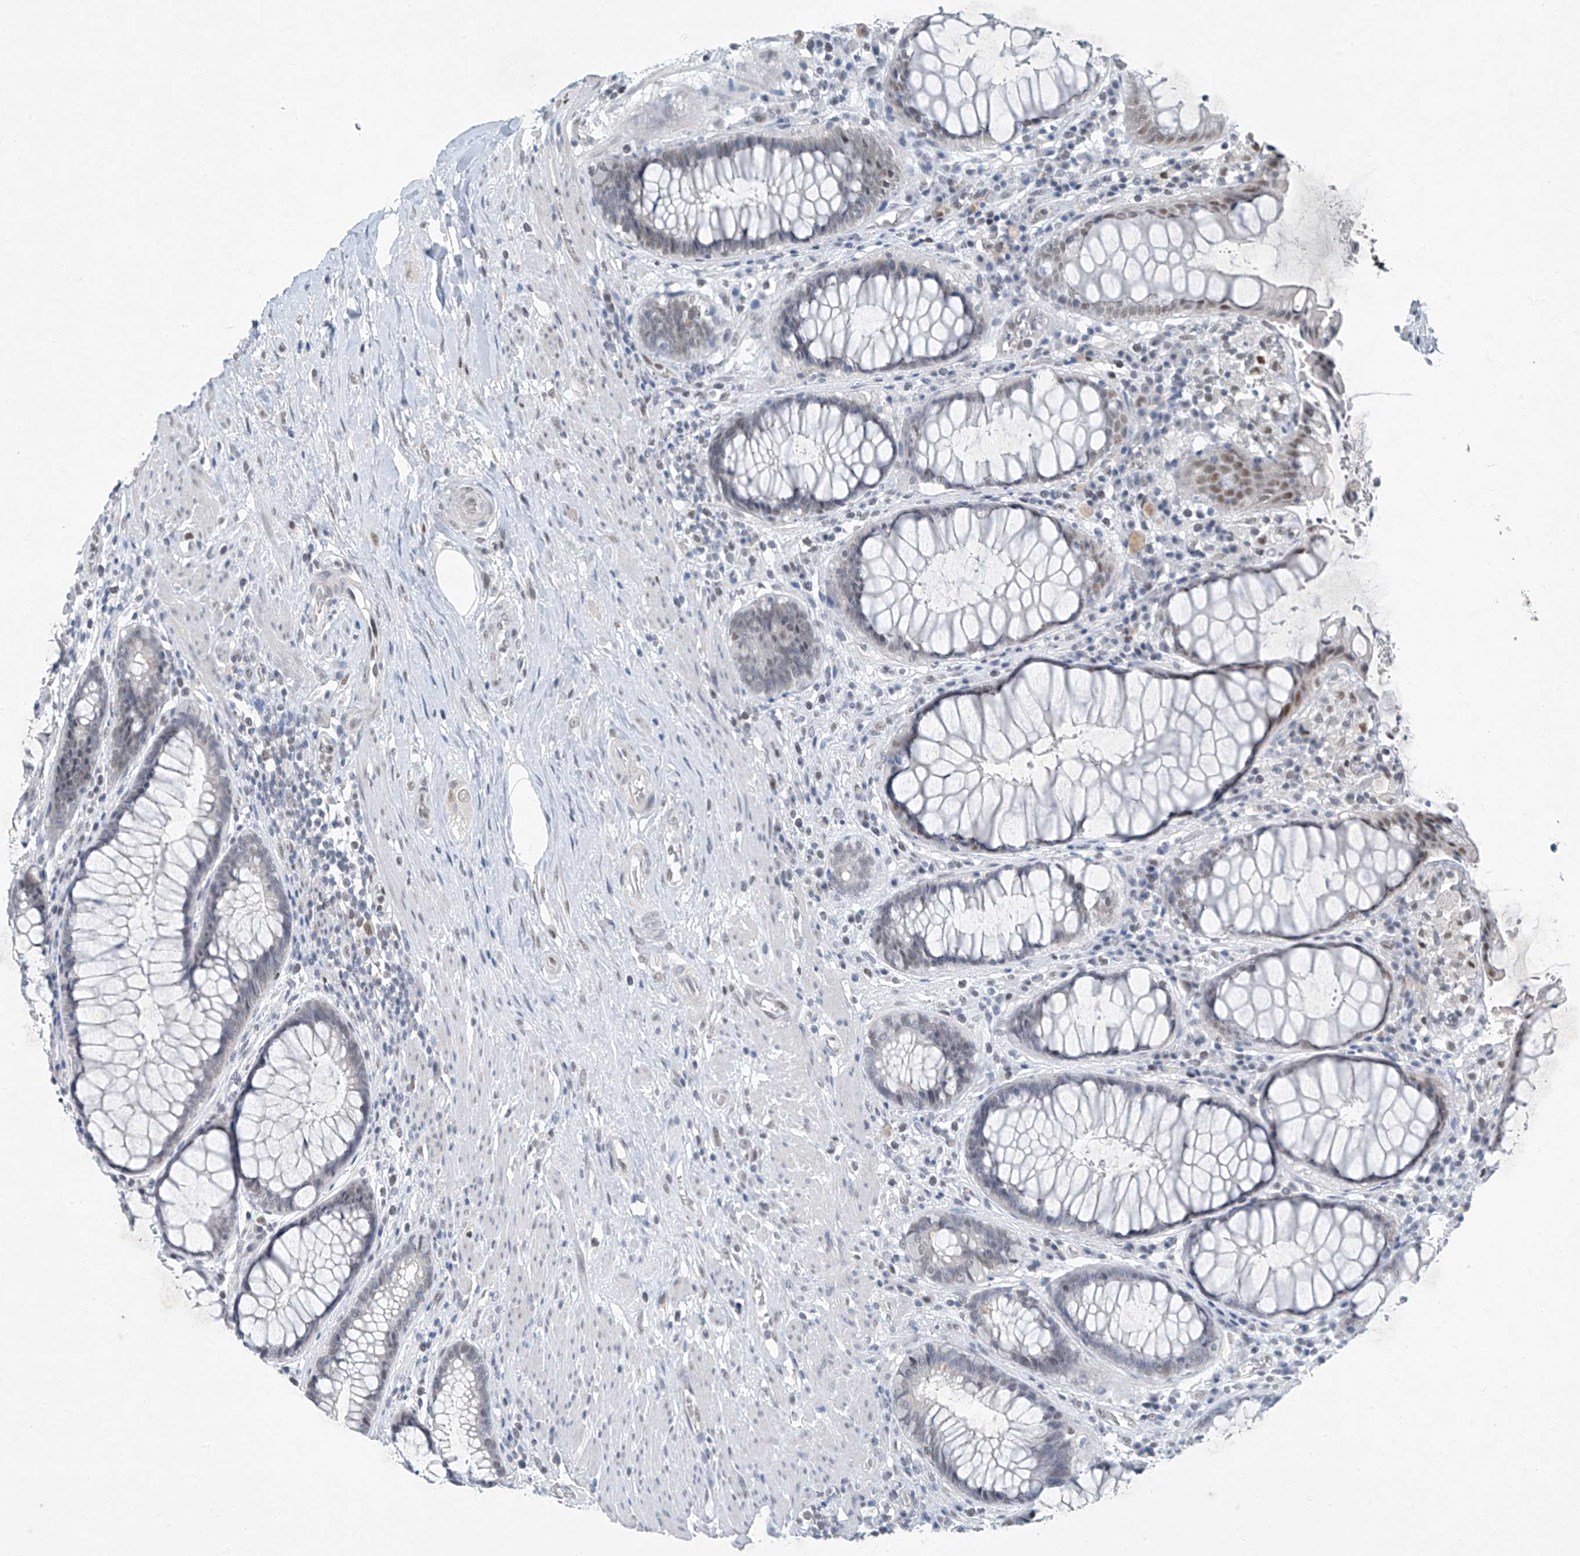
{"staining": {"intensity": "moderate", "quantity": "<25%", "location": "nuclear"}, "tissue": "rectum", "cell_type": "Glandular cells", "image_type": "normal", "snomed": [{"axis": "morphology", "description": "Normal tissue, NOS"}, {"axis": "topography", "description": "Rectum"}], "caption": "An immunohistochemistry (IHC) histopathology image of normal tissue is shown. Protein staining in brown highlights moderate nuclear positivity in rectum within glandular cells.", "gene": "TAF8", "patient": {"sex": "male", "age": 64}}